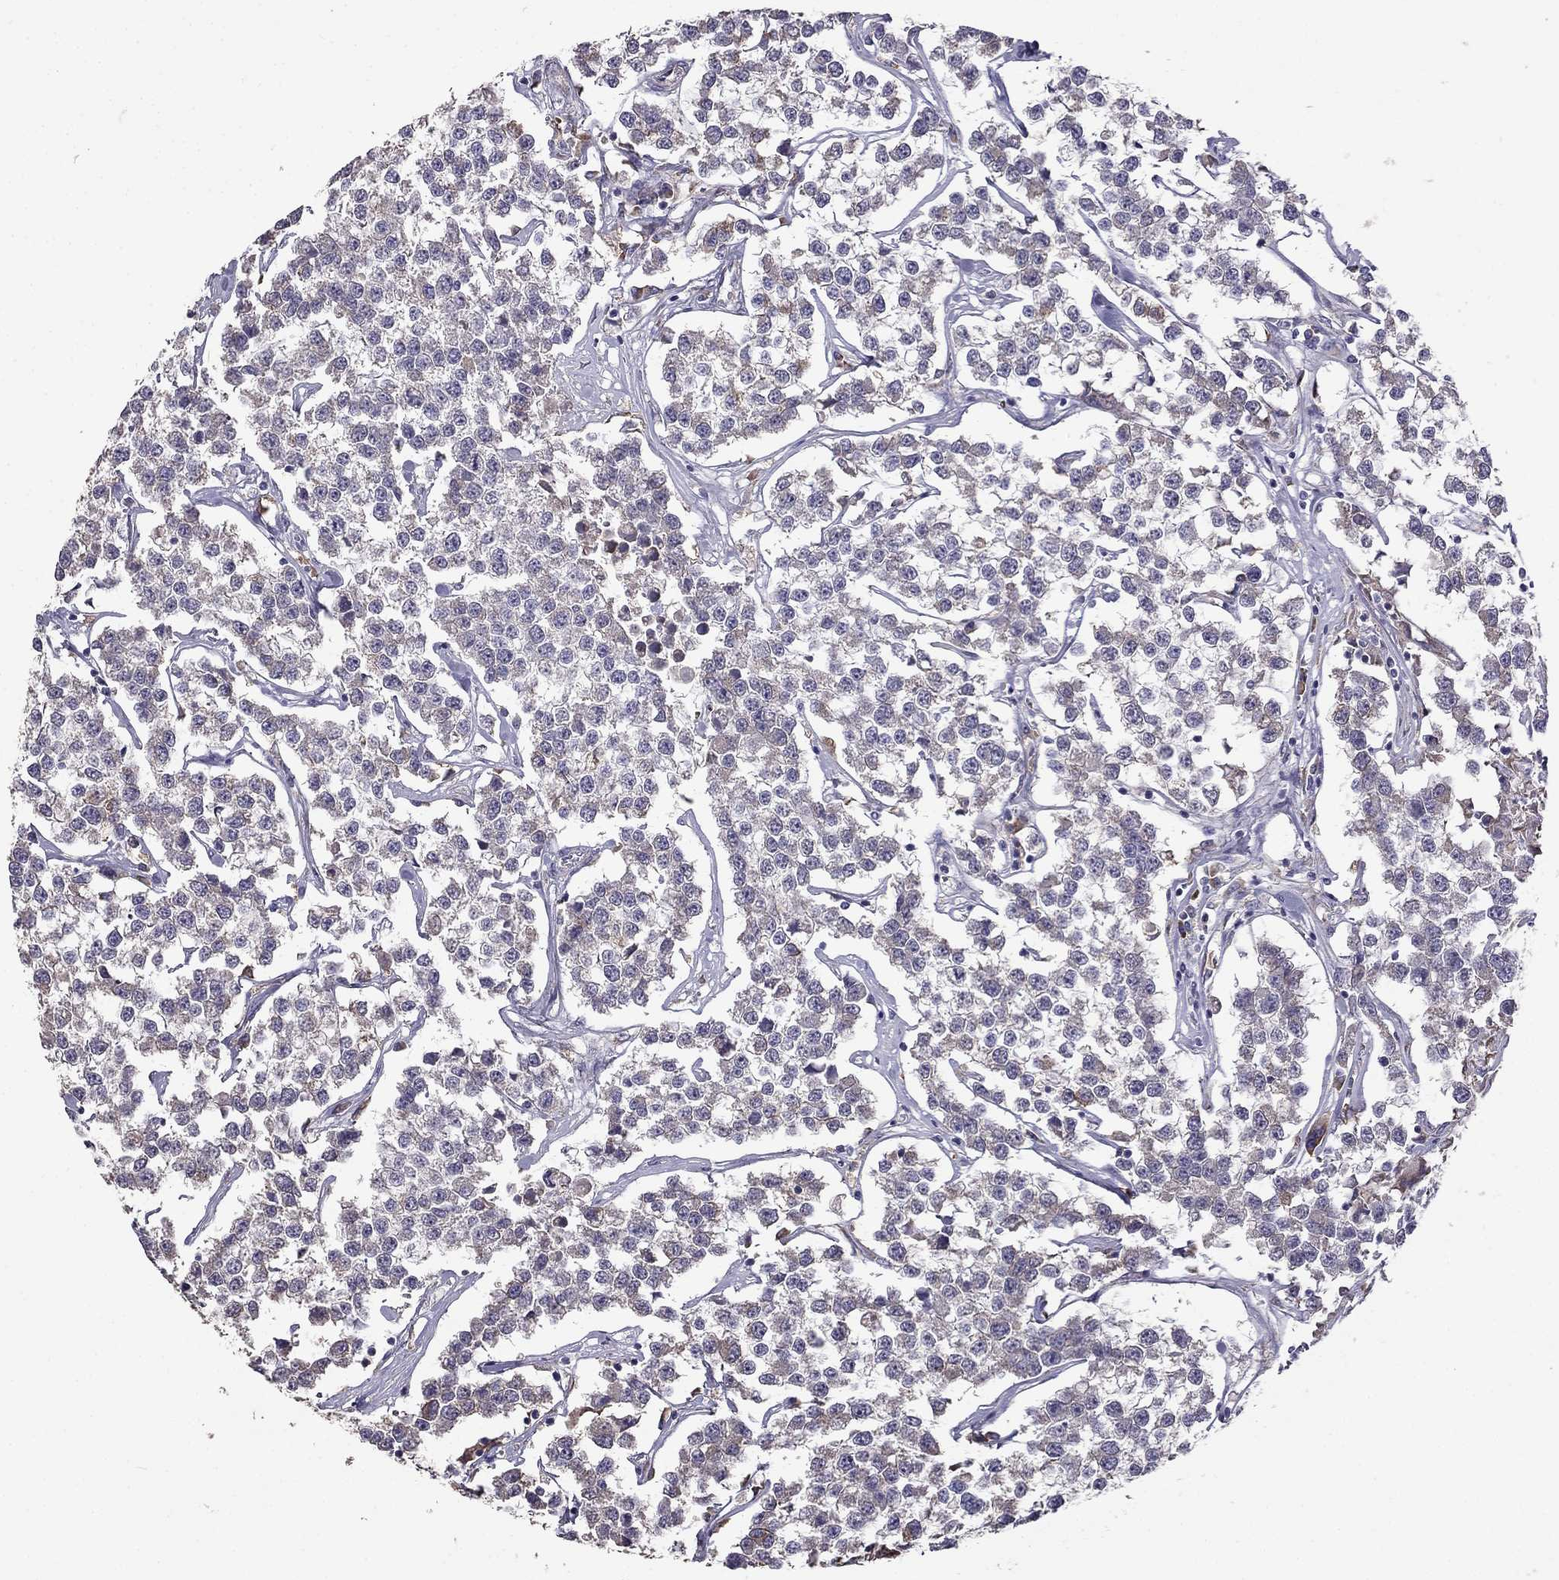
{"staining": {"intensity": "negative", "quantity": "none", "location": "none"}, "tissue": "testis cancer", "cell_type": "Tumor cells", "image_type": "cancer", "snomed": [{"axis": "morphology", "description": "Seminoma, NOS"}, {"axis": "topography", "description": "Testis"}], "caption": "Immunohistochemistry (IHC) photomicrograph of neoplastic tissue: testis seminoma stained with DAB exhibits no significant protein staining in tumor cells.", "gene": "CDH9", "patient": {"sex": "male", "age": 59}}